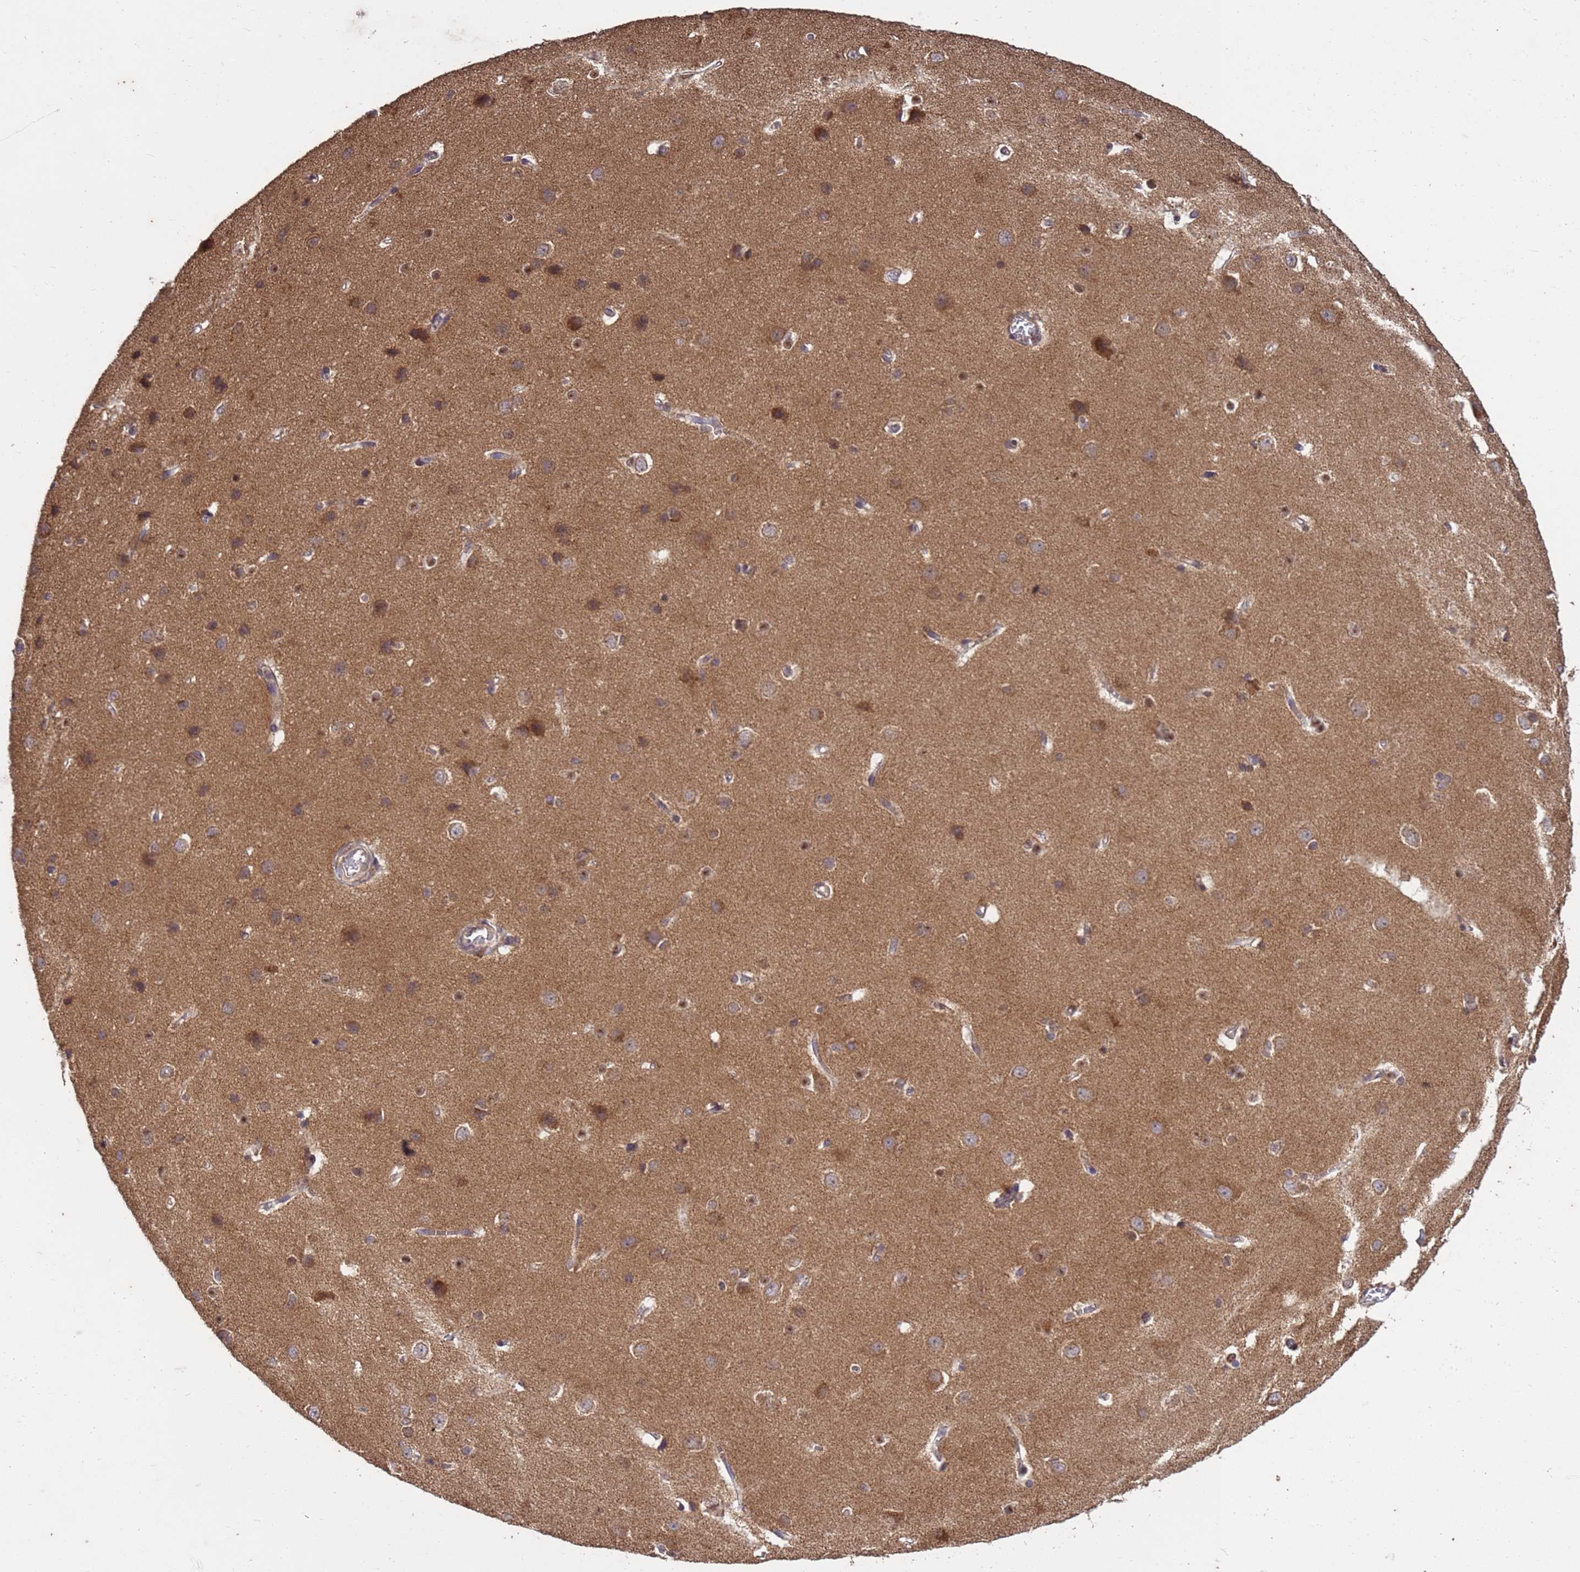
{"staining": {"intensity": "weak", "quantity": ">75%", "location": "cytoplasmic/membranous"}, "tissue": "cerebral cortex", "cell_type": "Endothelial cells", "image_type": "normal", "snomed": [{"axis": "morphology", "description": "Normal tissue, NOS"}, {"axis": "topography", "description": "Cerebral cortex"}], "caption": "This photomicrograph exhibits unremarkable cerebral cortex stained with immunohistochemistry (IHC) to label a protein in brown. The cytoplasmic/membranous of endothelial cells show weak positivity for the protein. Nuclei are counter-stained blue.", "gene": "P2RX7", "patient": {"sex": "male", "age": 37}}